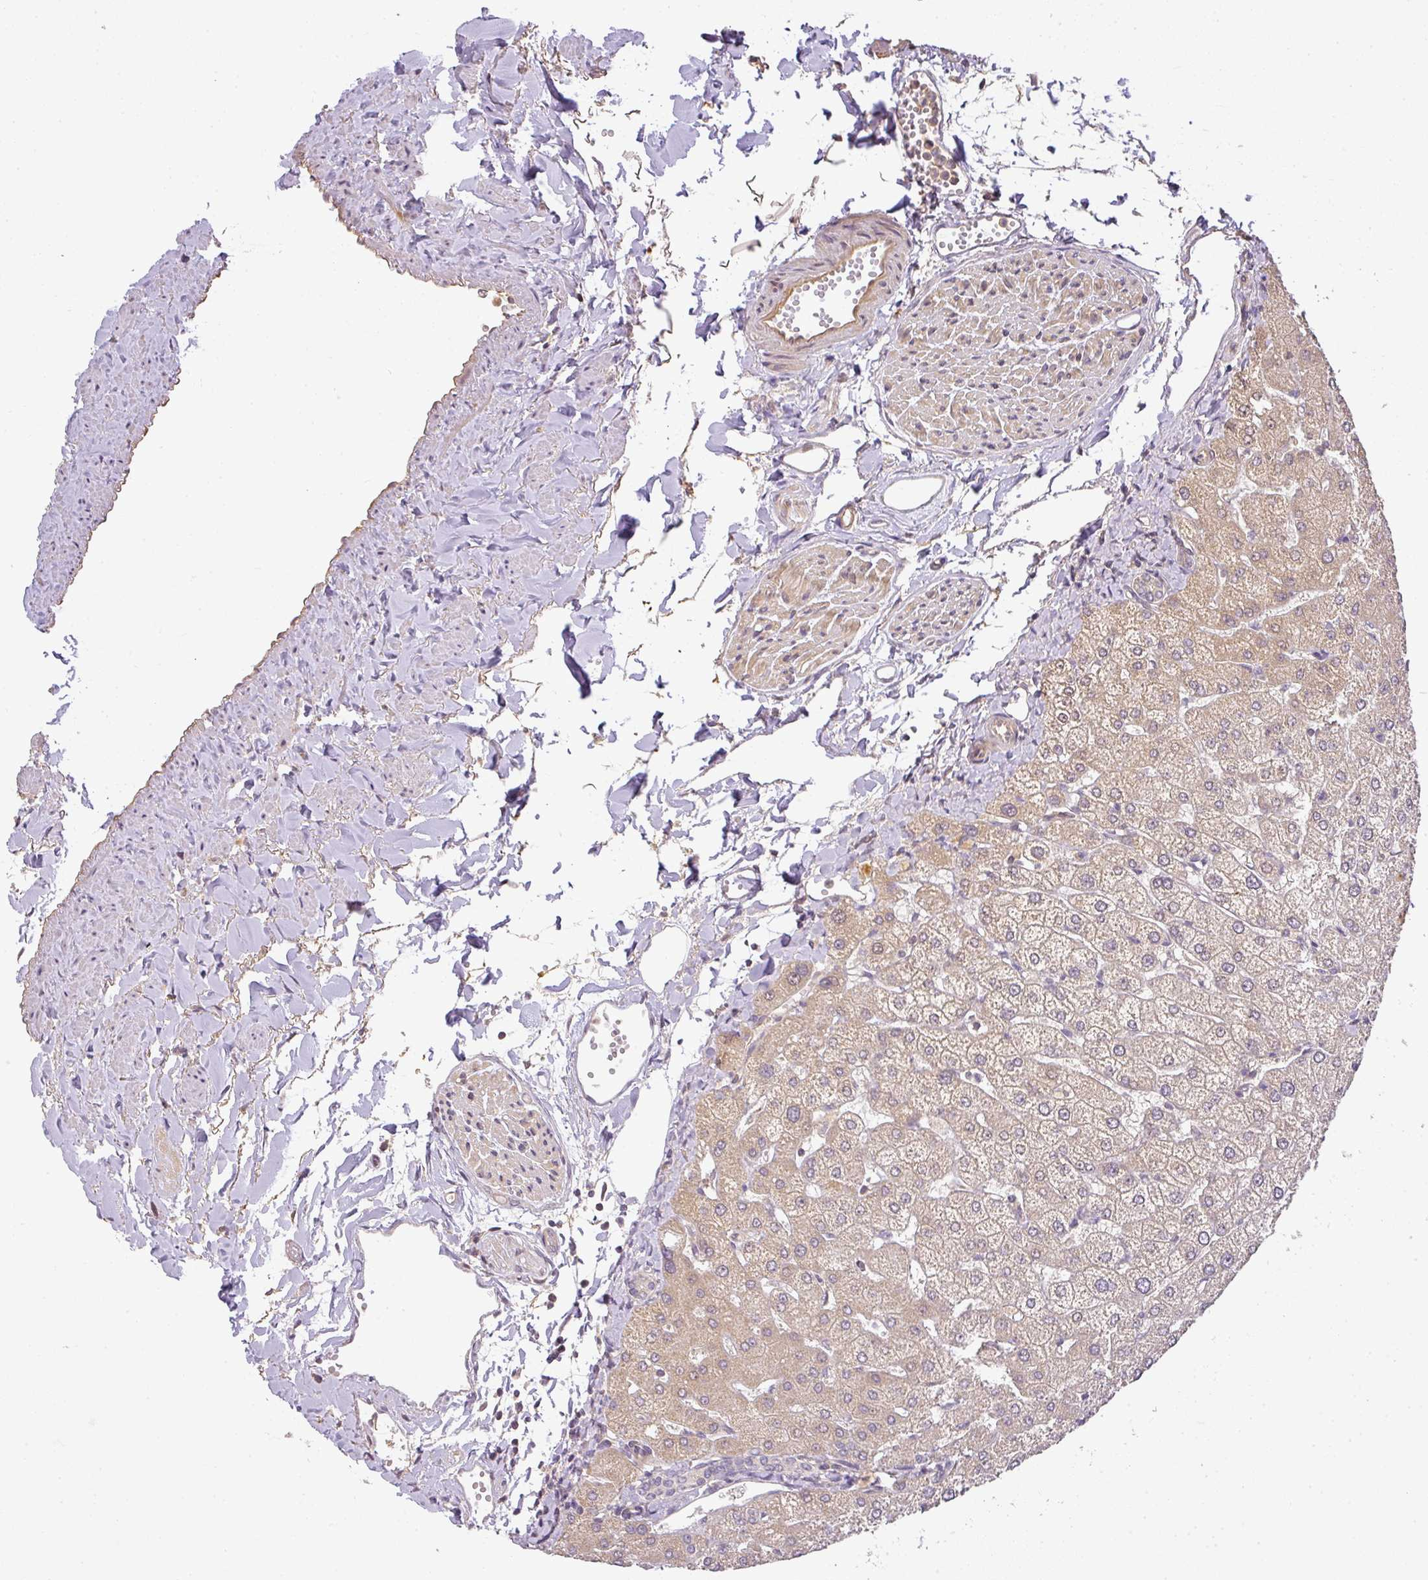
{"staining": {"intensity": "negative", "quantity": "none", "location": "none"}, "tissue": "liver", "cell_type": "Cholangiocytes", "image_type": "normal", "snomed": [{"axis": "morphology", "description": "Normal tissue, NOS"}, {"axis": "topography", "description": "Liver"}], "caption": "Liver stained for a protein using immunohistochemistry demonstrates no positivity cholangiocytes.", "gene": "TCL1B", "patient": {"sex": "female", "age": 54}}